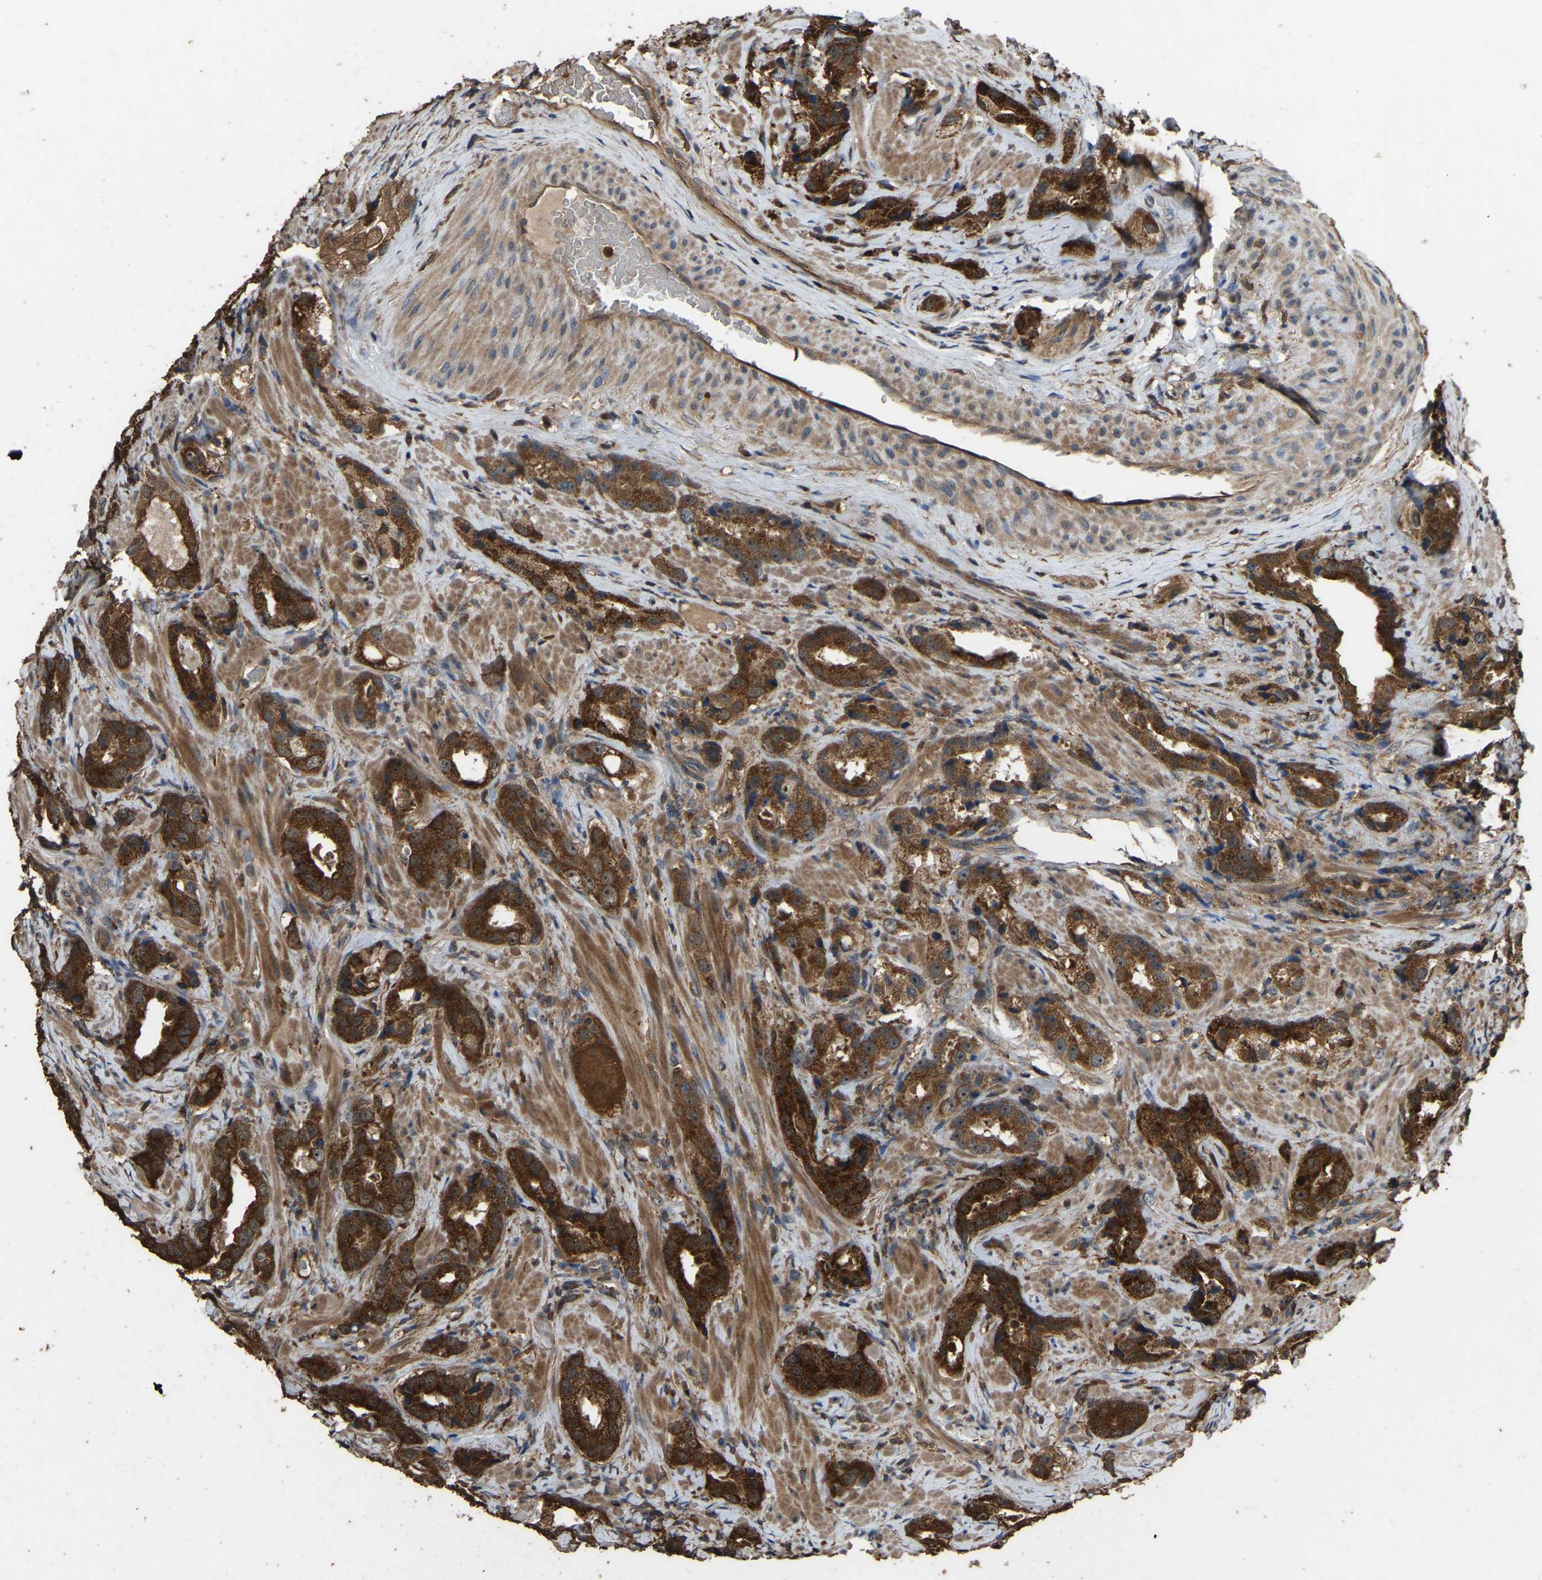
{"staining": {"intensity": "strong", "quantity": ">75%", "location": "cytoplasmic/membranous"}, "tissue": "prostate cancer", "cell_type": "Tumor cells", "image_type": "cancer", "snomed": [{"axis": "morphology", "description": "Adenocarcinoma, High grade"}, {"axis": "topography", "description": "Prostate"}], "caption": "Approximately >75% of tumor cells in human prostate high-grade adenocarcinoma exhibit strong cytoplasmic/membranous protein expression as visualized by brown immunohistochemical staining.", "gene": "FHIT", "patient": {"sex": "male", "age": 63}}